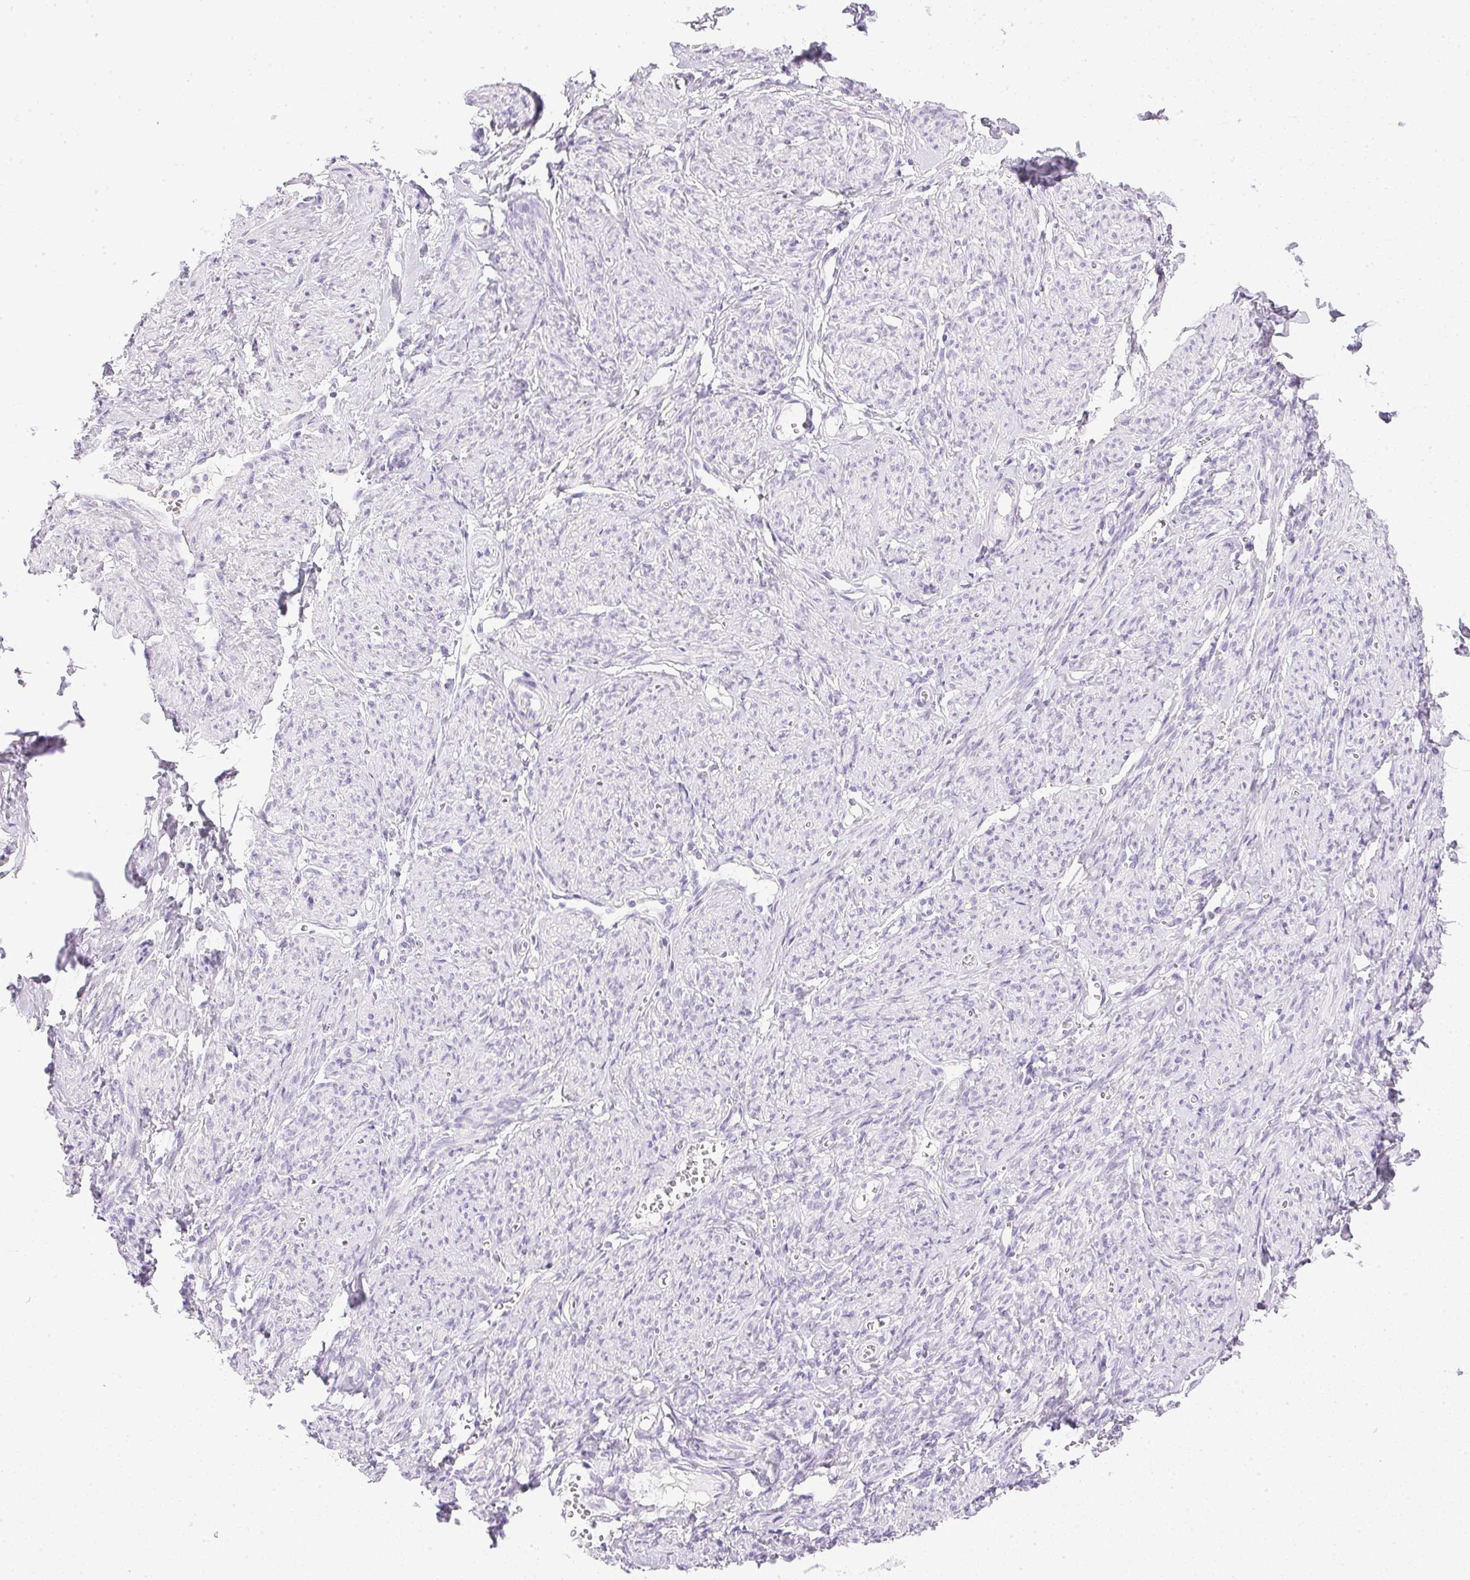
{"staining": {"intensity": "negative", "quantity": "none", "location": "none"}, "tissue": "smooth muscle", "cell_type": "Smooth muscle cells", "image_type": "normal", "snomed": [{"axis": "morphology", "description": "Normal tissue, NOS"}, {"axis": "topography", "description": "Smooth muscle"}], "caption": "This is an immunohistochemistry histopathology image of benign human smooth muscle. There is no staining in smooth muscle cells.", "gene": "CPB1", "patient": {"sex": "female", "age": 65}}